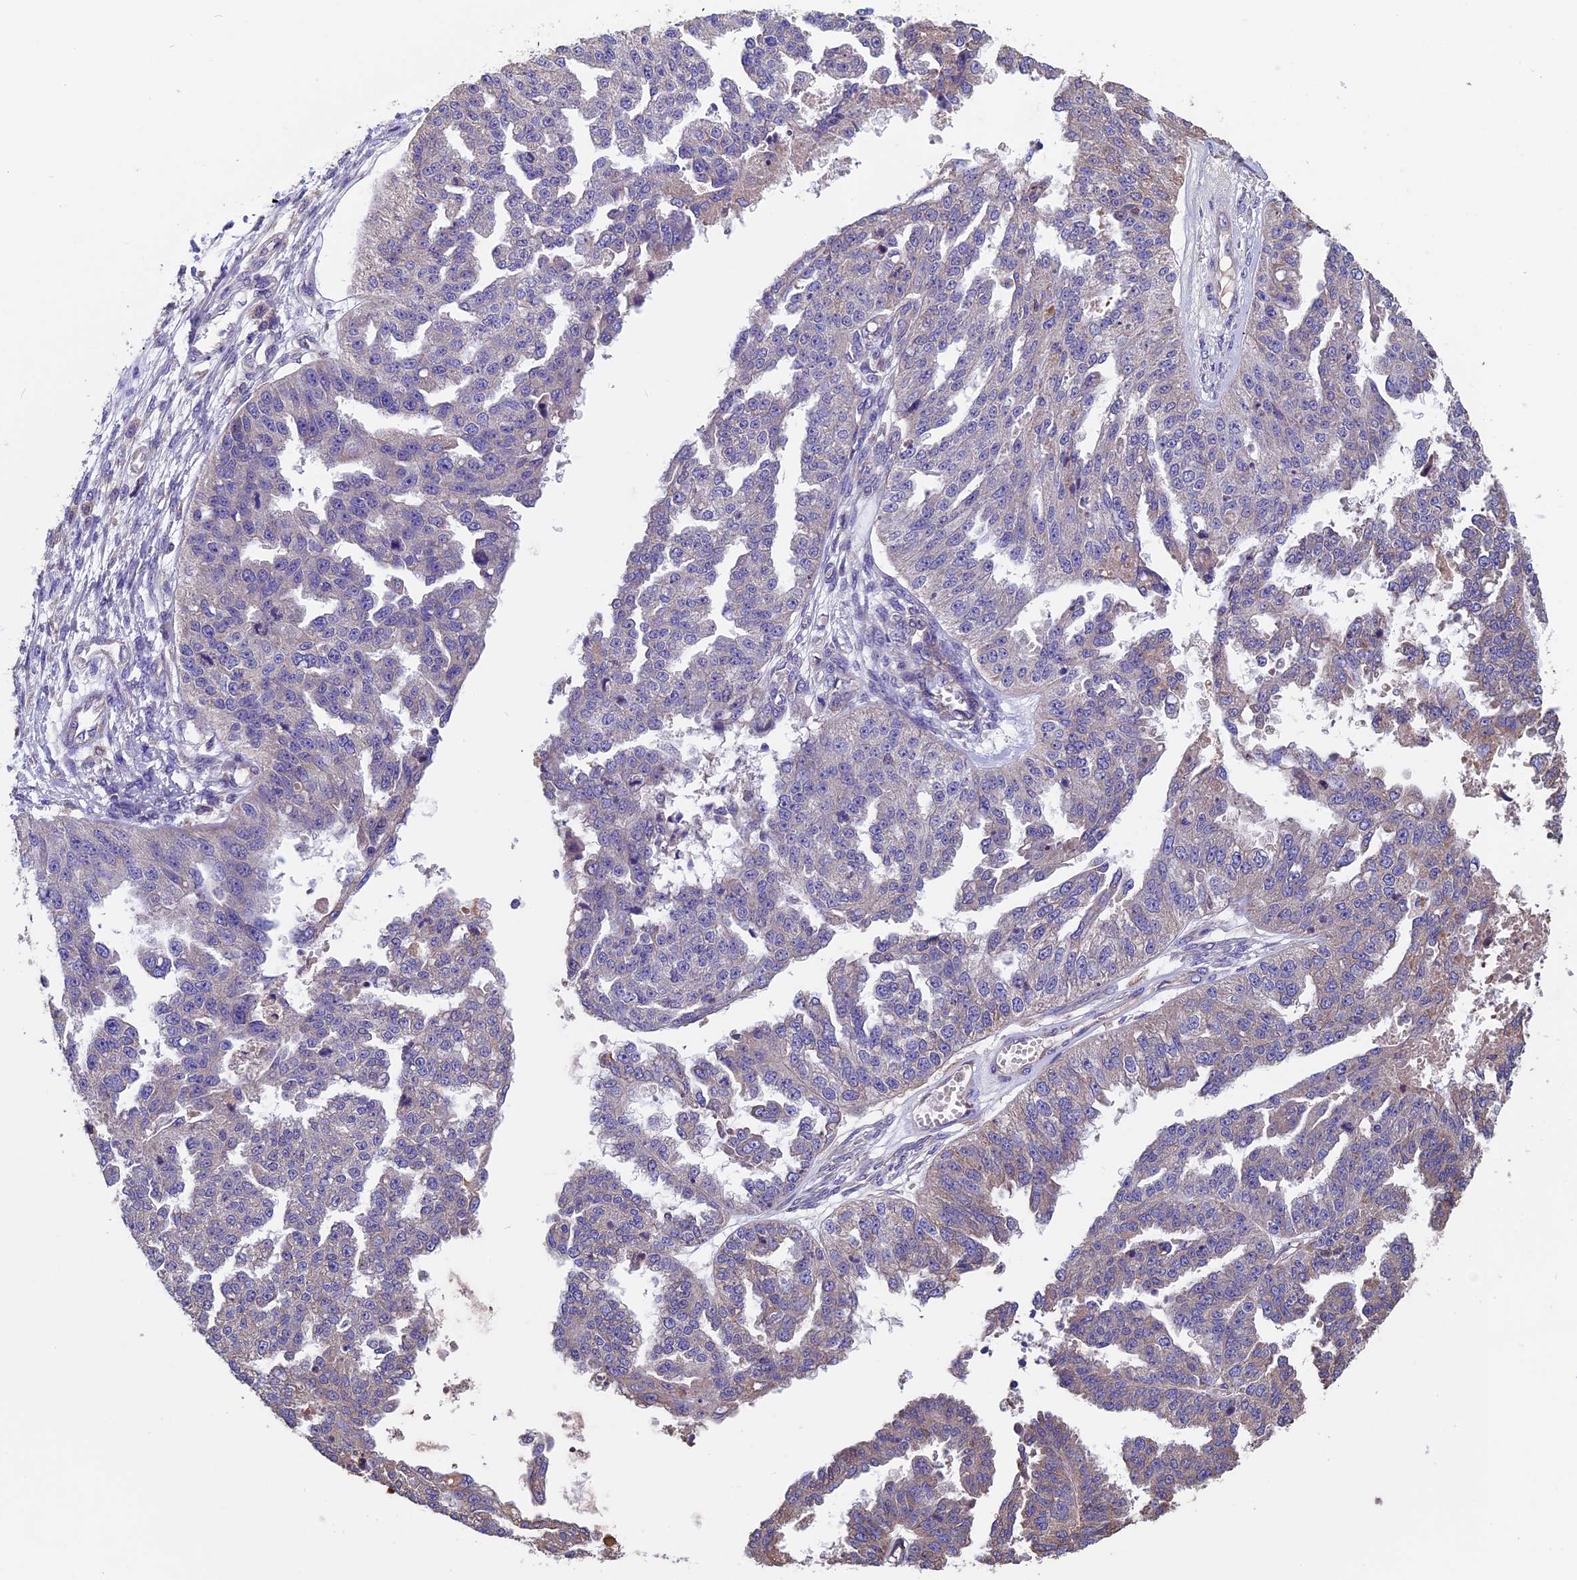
{"staining": {"intensity": "weak", "quantity": "<25%", "location": "cytoplasmic/membranous"}, "tissue": "ovarian cancer", "cell_type": "Tumor cells", "image_type": "cancer", "snomed": [{"axis": "morphology", "description": "Cystadenocarcinoma, serous, NOS"}, {"axis": "topography", "description": "Ovary"}], "caption": "Image shows no significant protein positivity in tumor cells of serous cystadenocarcinoma (ovarian). (DAB IHC, high magnification).", "gene": "CCDC153", "patient": {"sex": "female", "age": 58}}